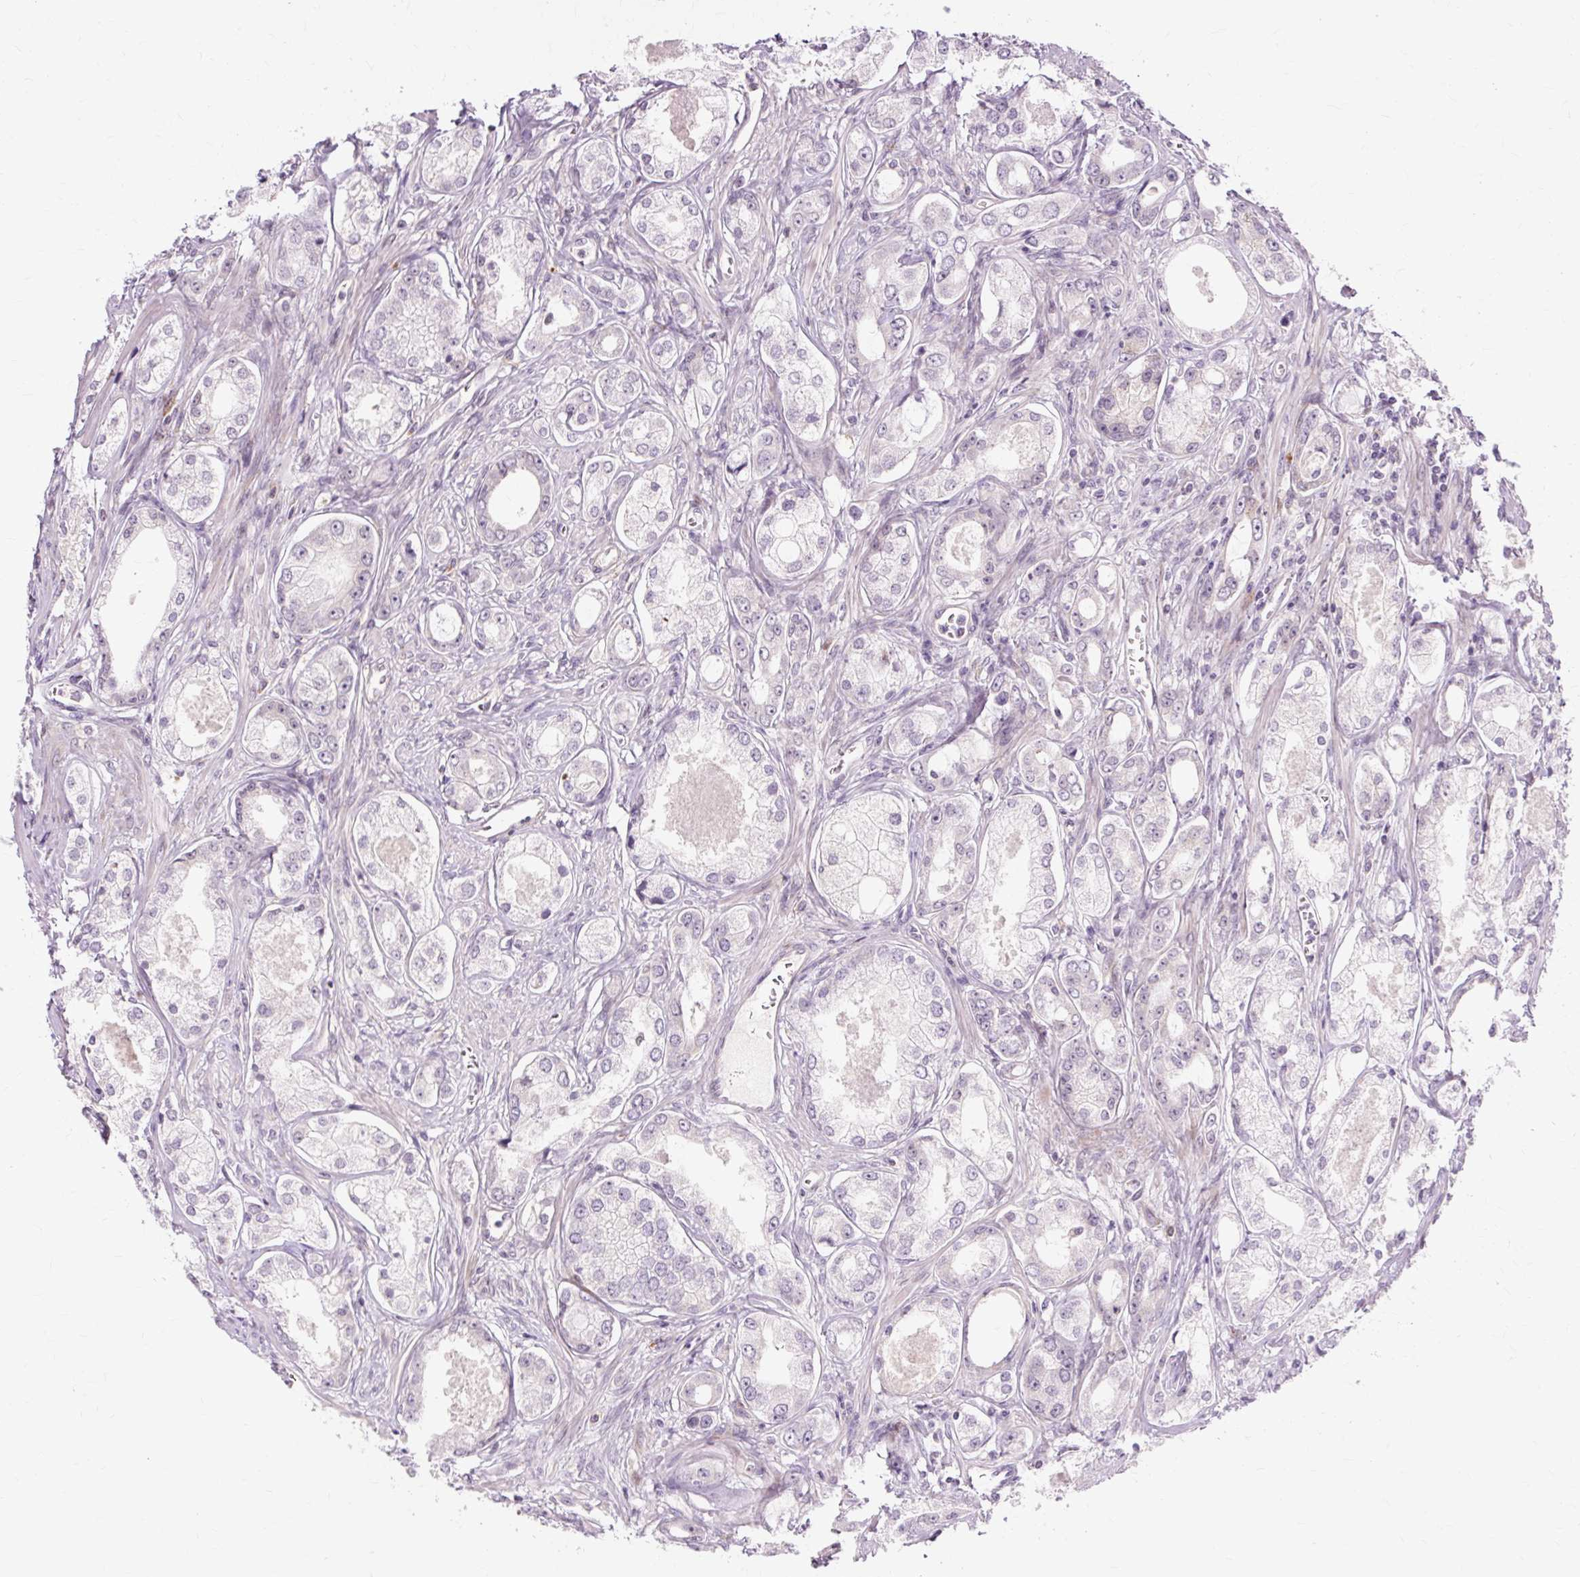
{"staining": {"intensity": "negative", "quantity": "none", "location": "none"}, "tissue": "prostate cancer", "cell_type": "Tumor cells", "image_type": "cancer", "snomed": [{"axis": "morphology", "description": "Adenocarcinoma, Low grade"}, {"axis": "topography", "description": "Prostate"}], "caption": "A high-resolution micrograph shows immunohistochemistry staining of prostate adenocarcinoma (low-grade), which demonstrates no significant positivity in tumor cells. (Stains: DAB (3,3'-diaminobenzidine) immunohistochemistry (IHC) with hematoxylin counter stain, Microscopy: brightfield microscopy at high magnification).", "gene": "ZNF35", "patient": {"sex": "male", "age": 68}}